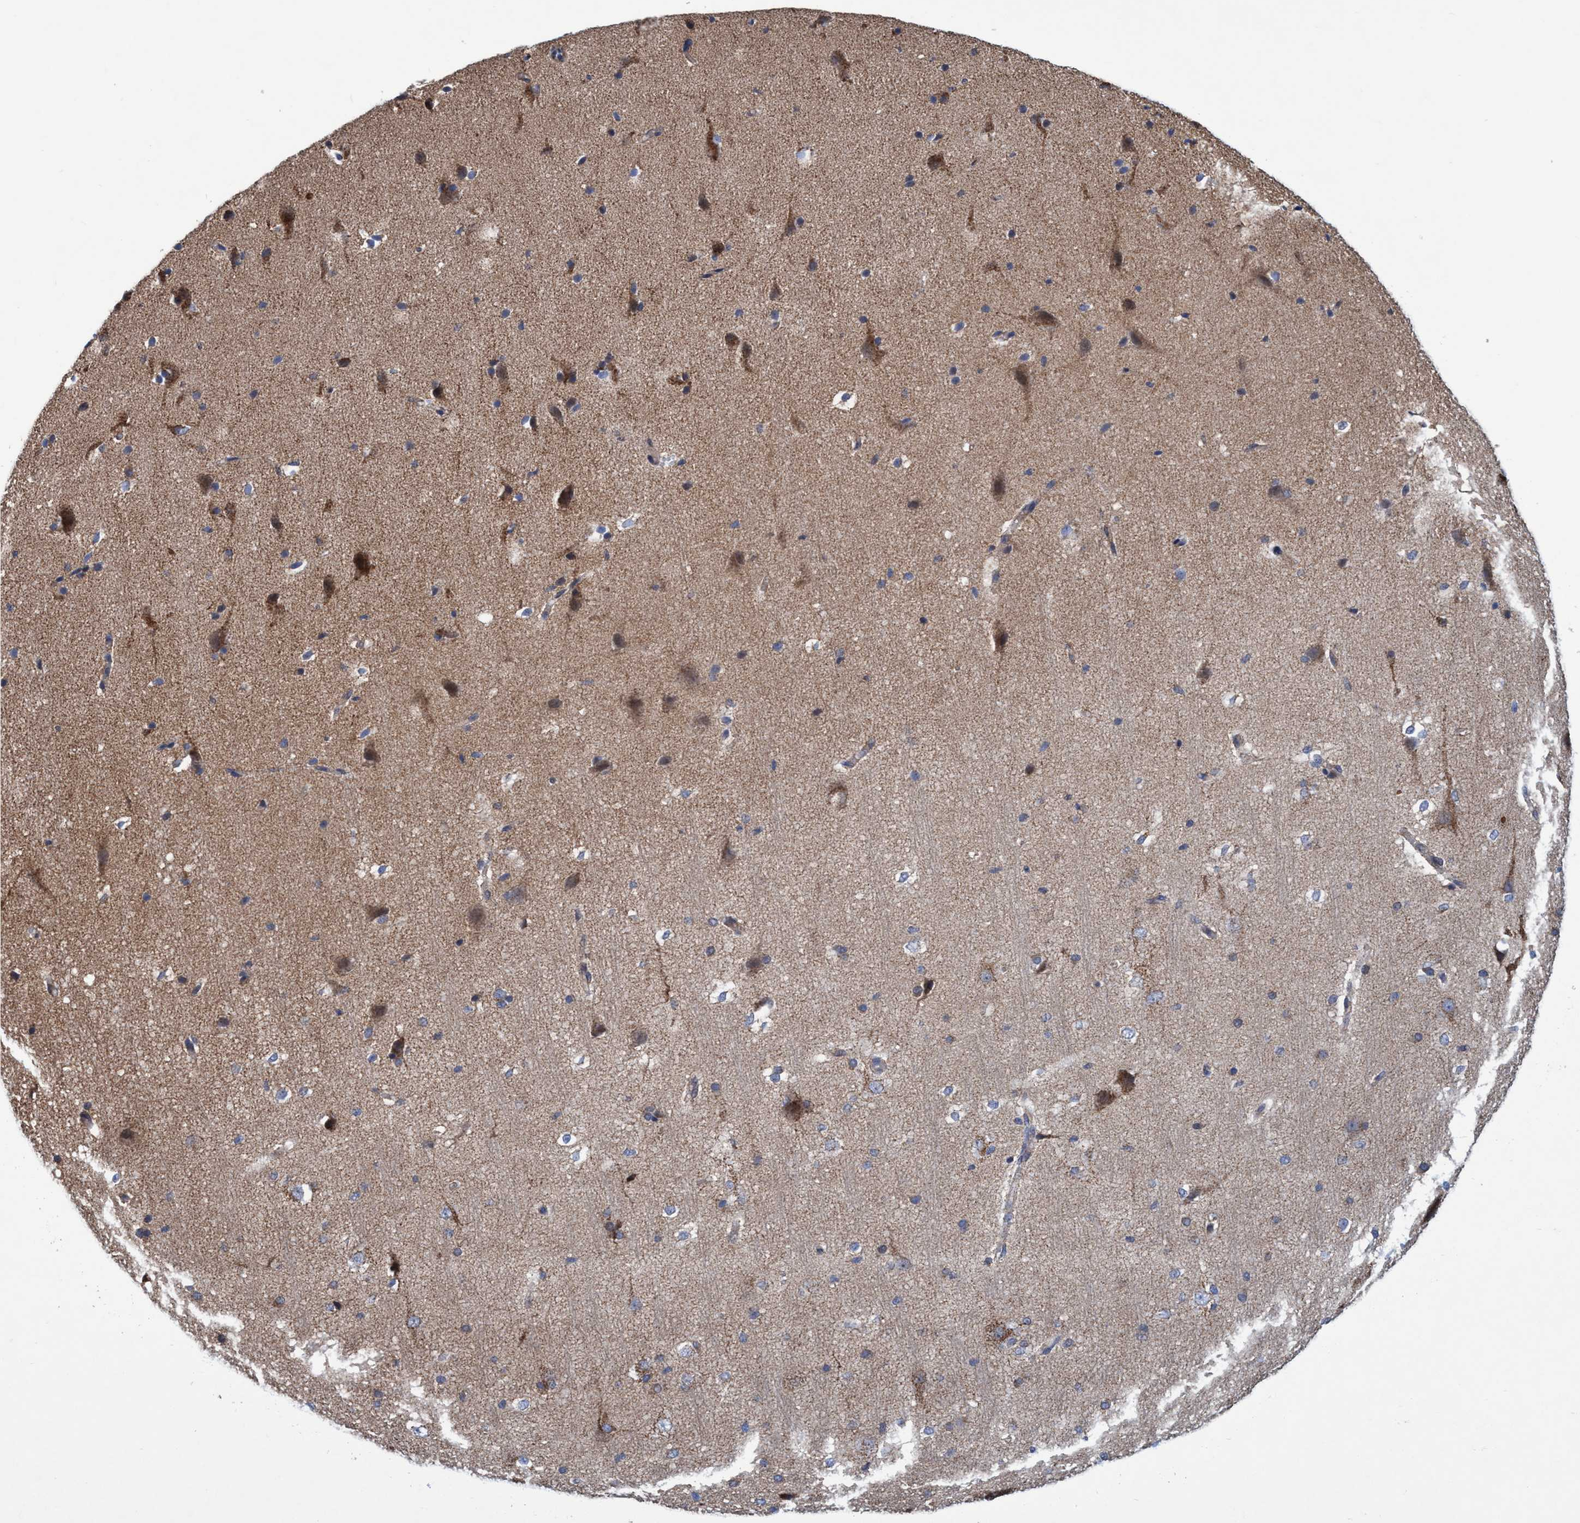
{"staining": {"intensity": "negative", "quantity": "none", "location": "none"}, "tissue": "cerebral cortex", "cell_type": "Endothelial cells", "image_type": "normal", "snomed": [{"axis": "morphology", "description": "Normal tissue, NOS"}, {"axis": "morphology", "description": "Developmental malformation"}, {"axis": "topography", "description": "Cerebral cortex"}], "caption": "Endothelial cells show no significant staining in unremarkable cerebral cortex. Nuclei are stained in blue.", "gene": "POLR1F", "patient": {"sex": "female", "age": 30}}